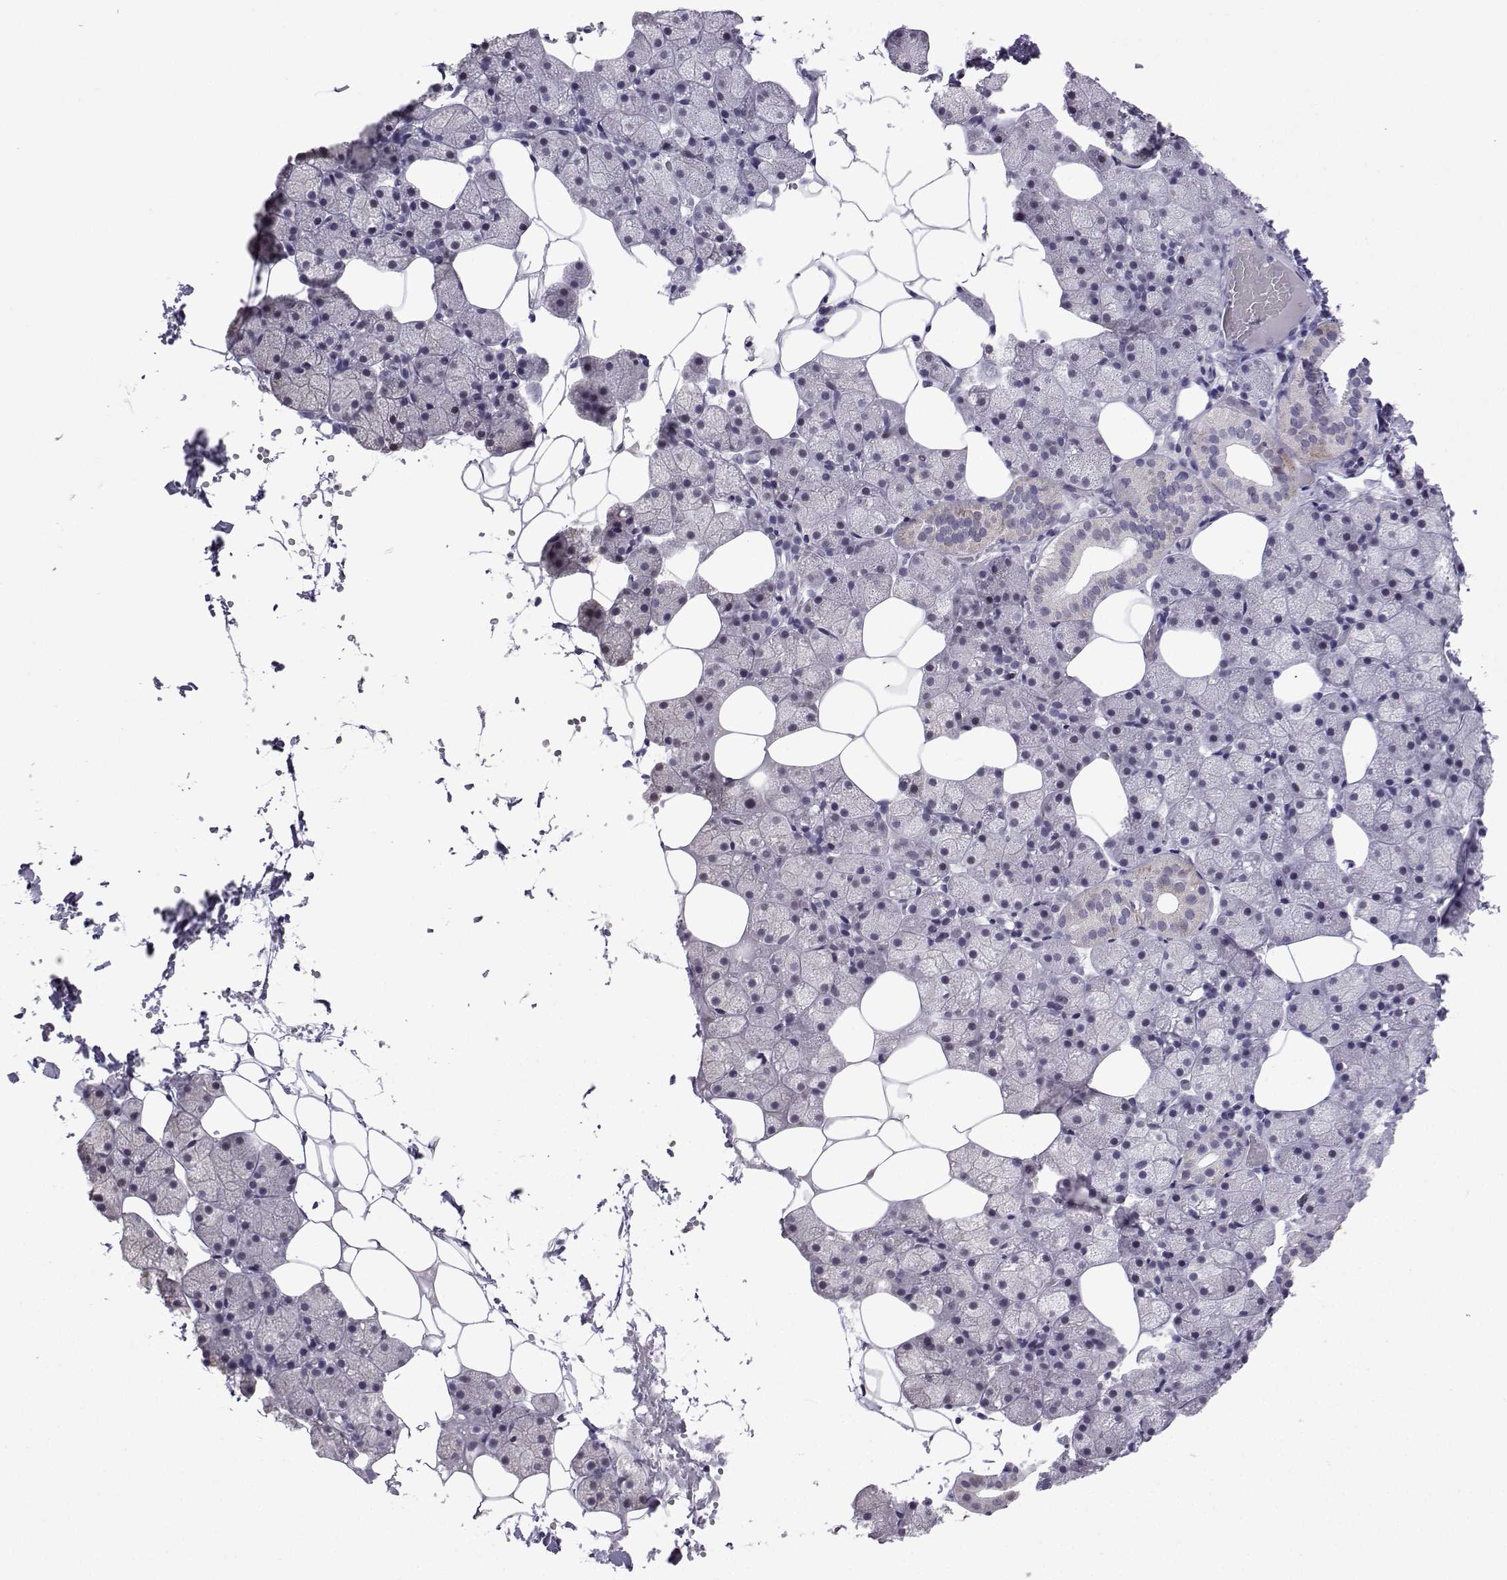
{"staining": {"intensity": "weak", "quantity": "<25%", "location": "cytoplasmic/membranous,nuclear"}, "tissue": "salivary gland", "cell_type": "Glandular cells", "image_type": "normal", "snomed": [{"axis": "morphology", "description": "Normal tissue, NOS"}, {"axis": "topography", "description": "Salivary gland"}], "caption": "This is an IHC image of normal human salivary gland. There is no staining in glandular cells.", "gene": "CFAP70", "patient": {"sex": "male", "age": 38}}